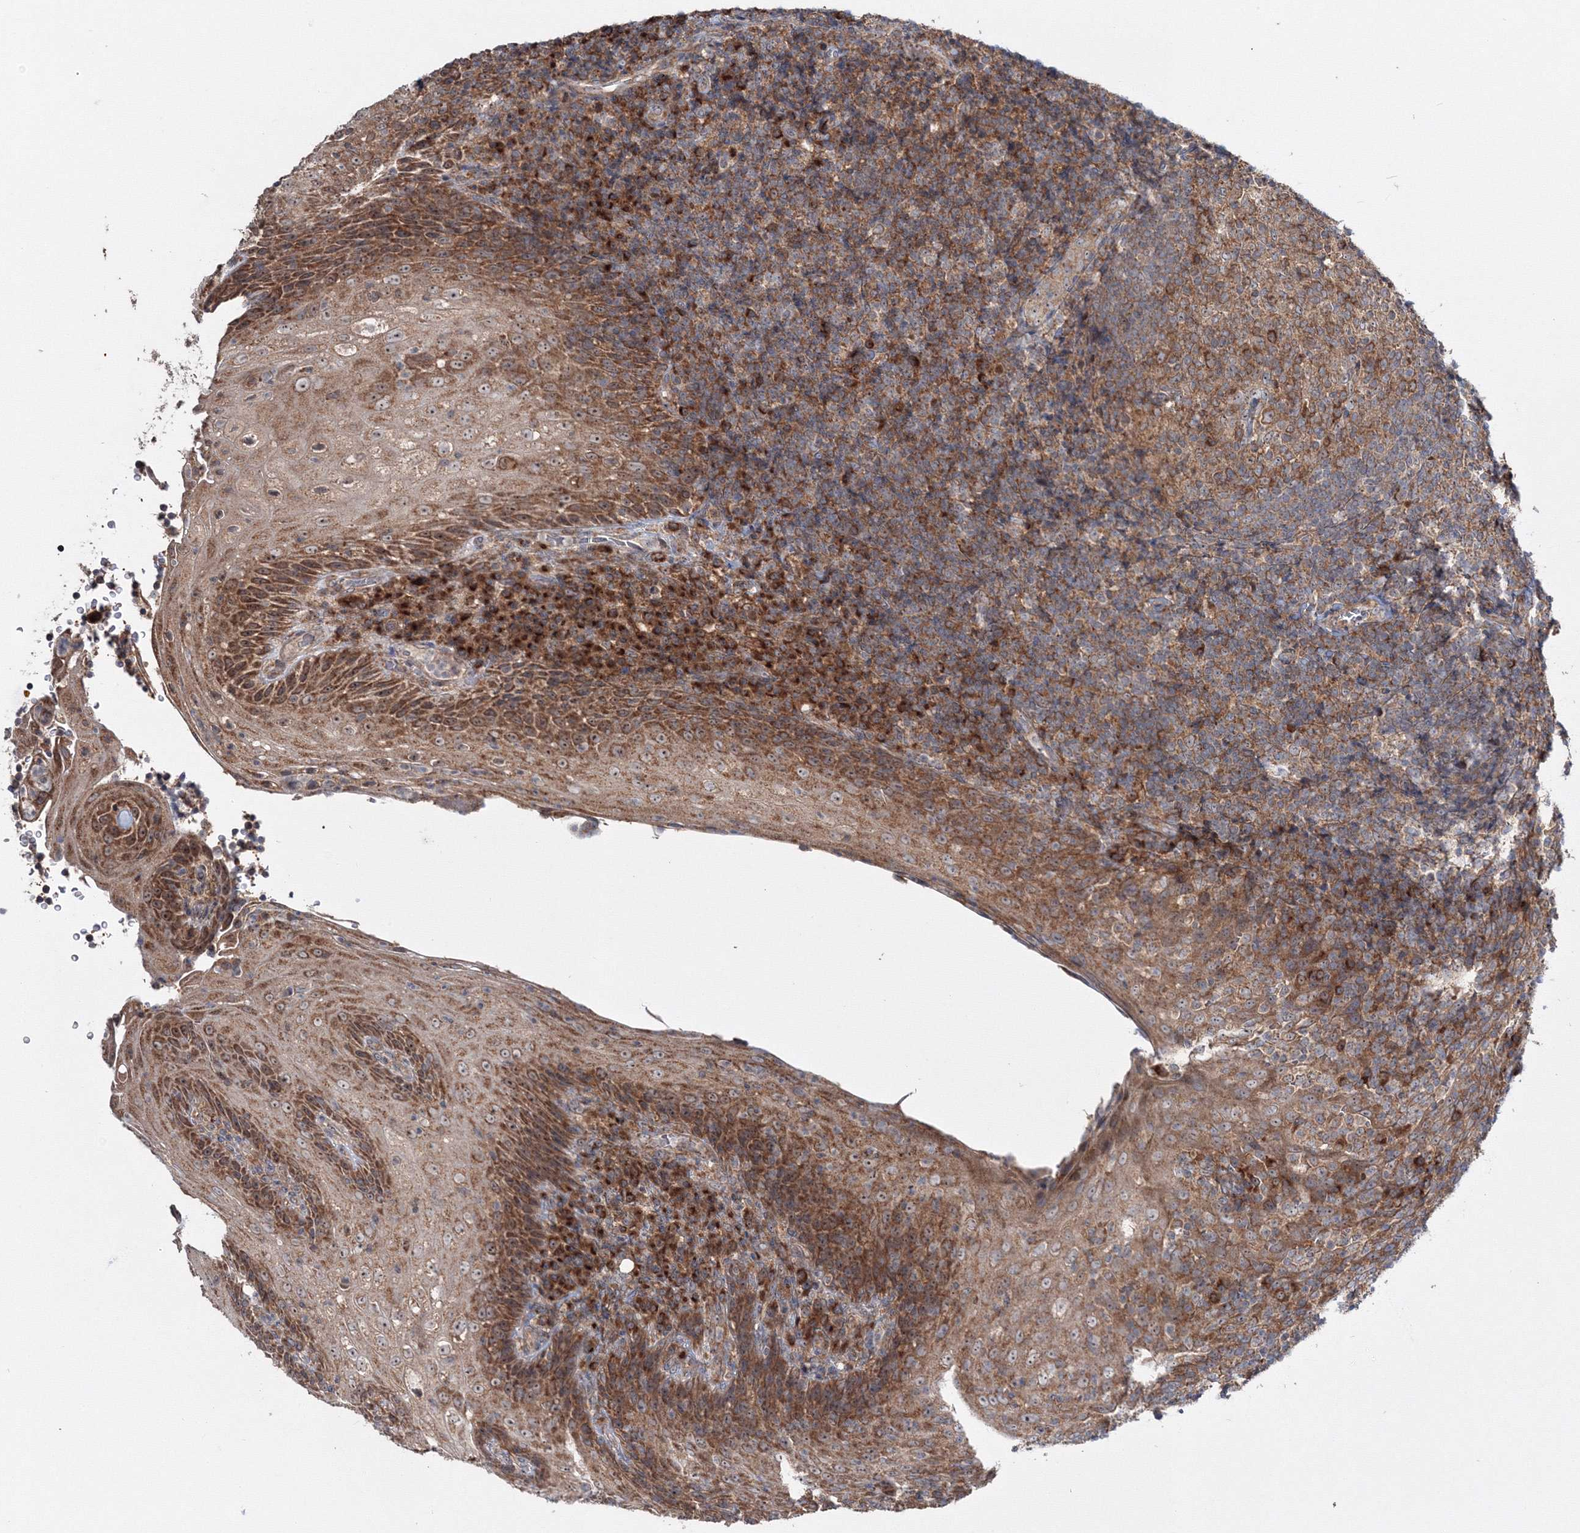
{"staining": {"intensity": "moderate", "quantity": ">75%", "location": "cytoplasmic/membranous"}, "tissue": "tonsil", "cell_type": "Germinal center cells", "image_type": "normal", "snomed": [{"axis": "morphology", "description": "Normal tissue, NOS"}, {"axis": "topography", "description": "Tonsil"}], "caption": "The micrograph exhibits staining of benign tonsil, revealing moderate cytoplasmic/membranous protein staining (brown color) within germinal center cells.", "gene": "PEX13", "patient": {"sex": "male", "age": 37}}